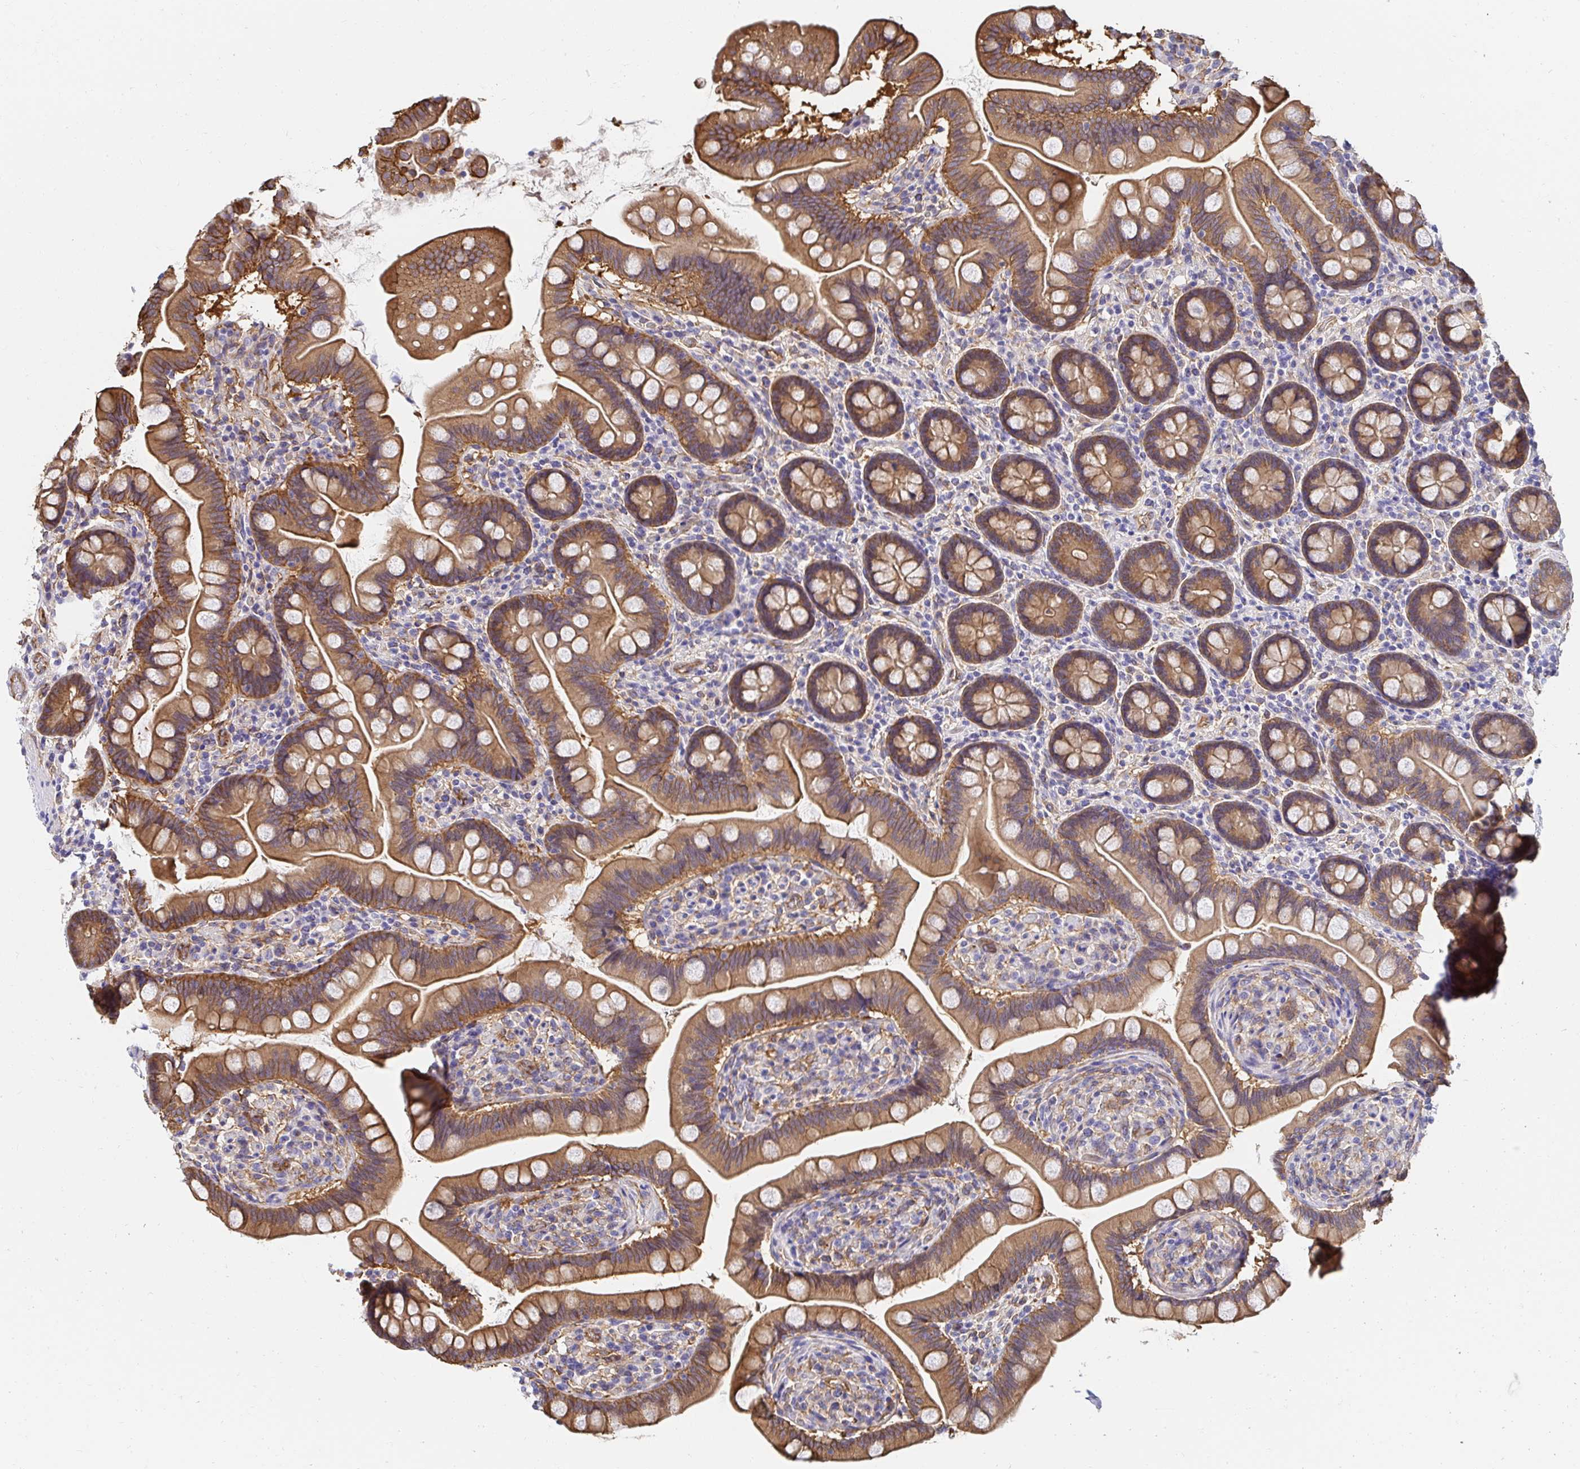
{"staining": {"intensity": "moderate", "quantity": ">75%", "location": "cytoplasmic/membranous"}, "tissue": "small intestine", "cell_type": "Glandular cells", "image_type": "normal", "snomed": [{"axis": "morphology", "description": "Normal tissue, NOS"}, {"axis": "topography", "description": "Small intestine"}], "caption": "This micrograph demonstrates immunohistochemistry staining of benign human small intestine, with medium moderate cytoplasmic/membranous expression in about >75% of glandular cells.", "gene": "CTTN", "patient": {"sex": "female", "age": 64}}